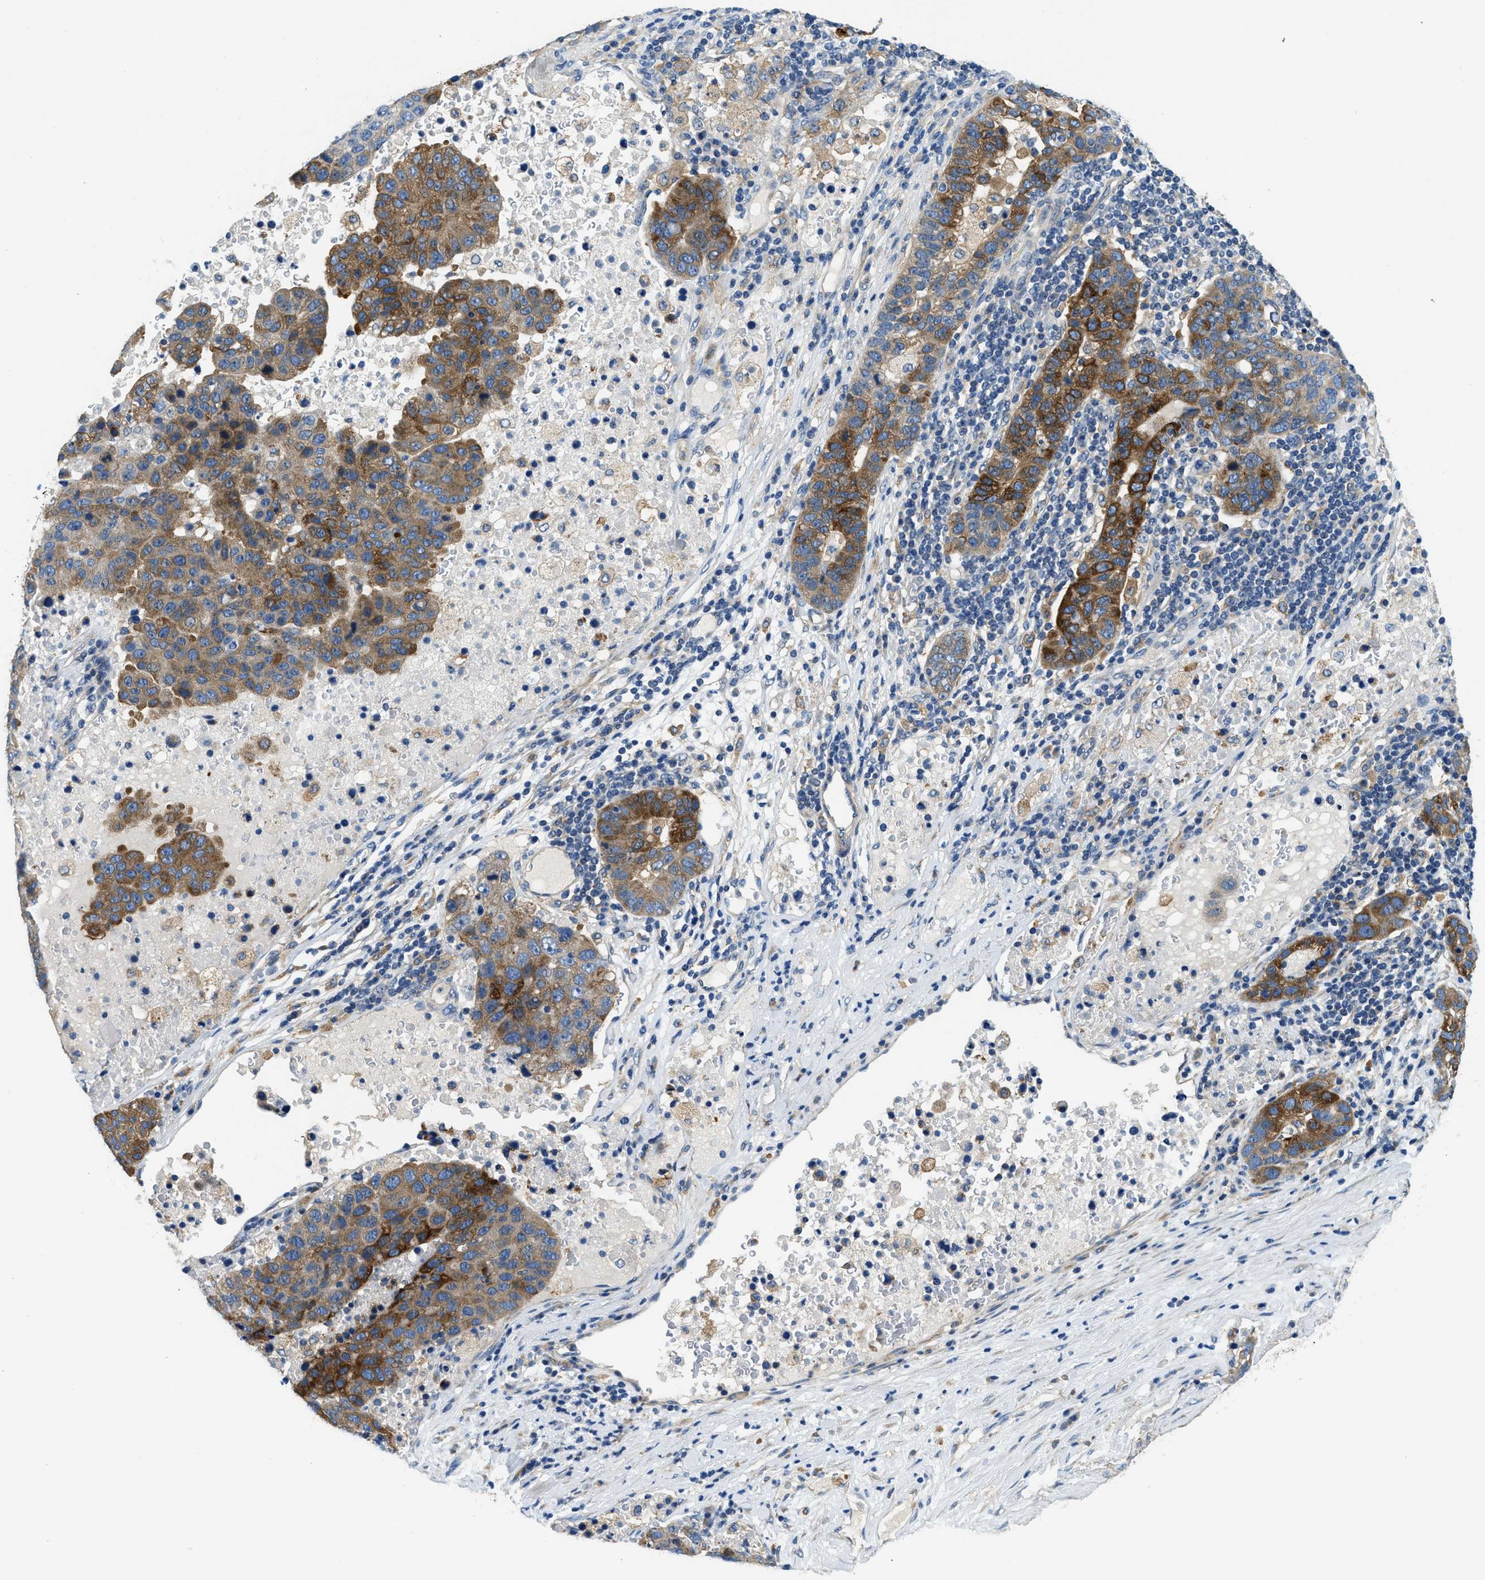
{"staining": {"intensity": "moderate", "quantity": ">75%", "location": "cytoplasmic/membranous"}, "tissue": "pancreatic cancer", "cell_type": "Tumor cells", "image_type": "cancer", "snomed": [{"axis": "morphology", "description": "Adenocarcinoma, NOS"}, {"axis": "topography", "description": "Pancreas"}], "caption": "Protein expression analysis of human adenocarcinoma (pancreatic) reveals moderate cytoplasmic/membranous staining in approximately >75% of tumor cells.", "gene": "LPIN2", "patient": {"sex": "female", "age": 61}}